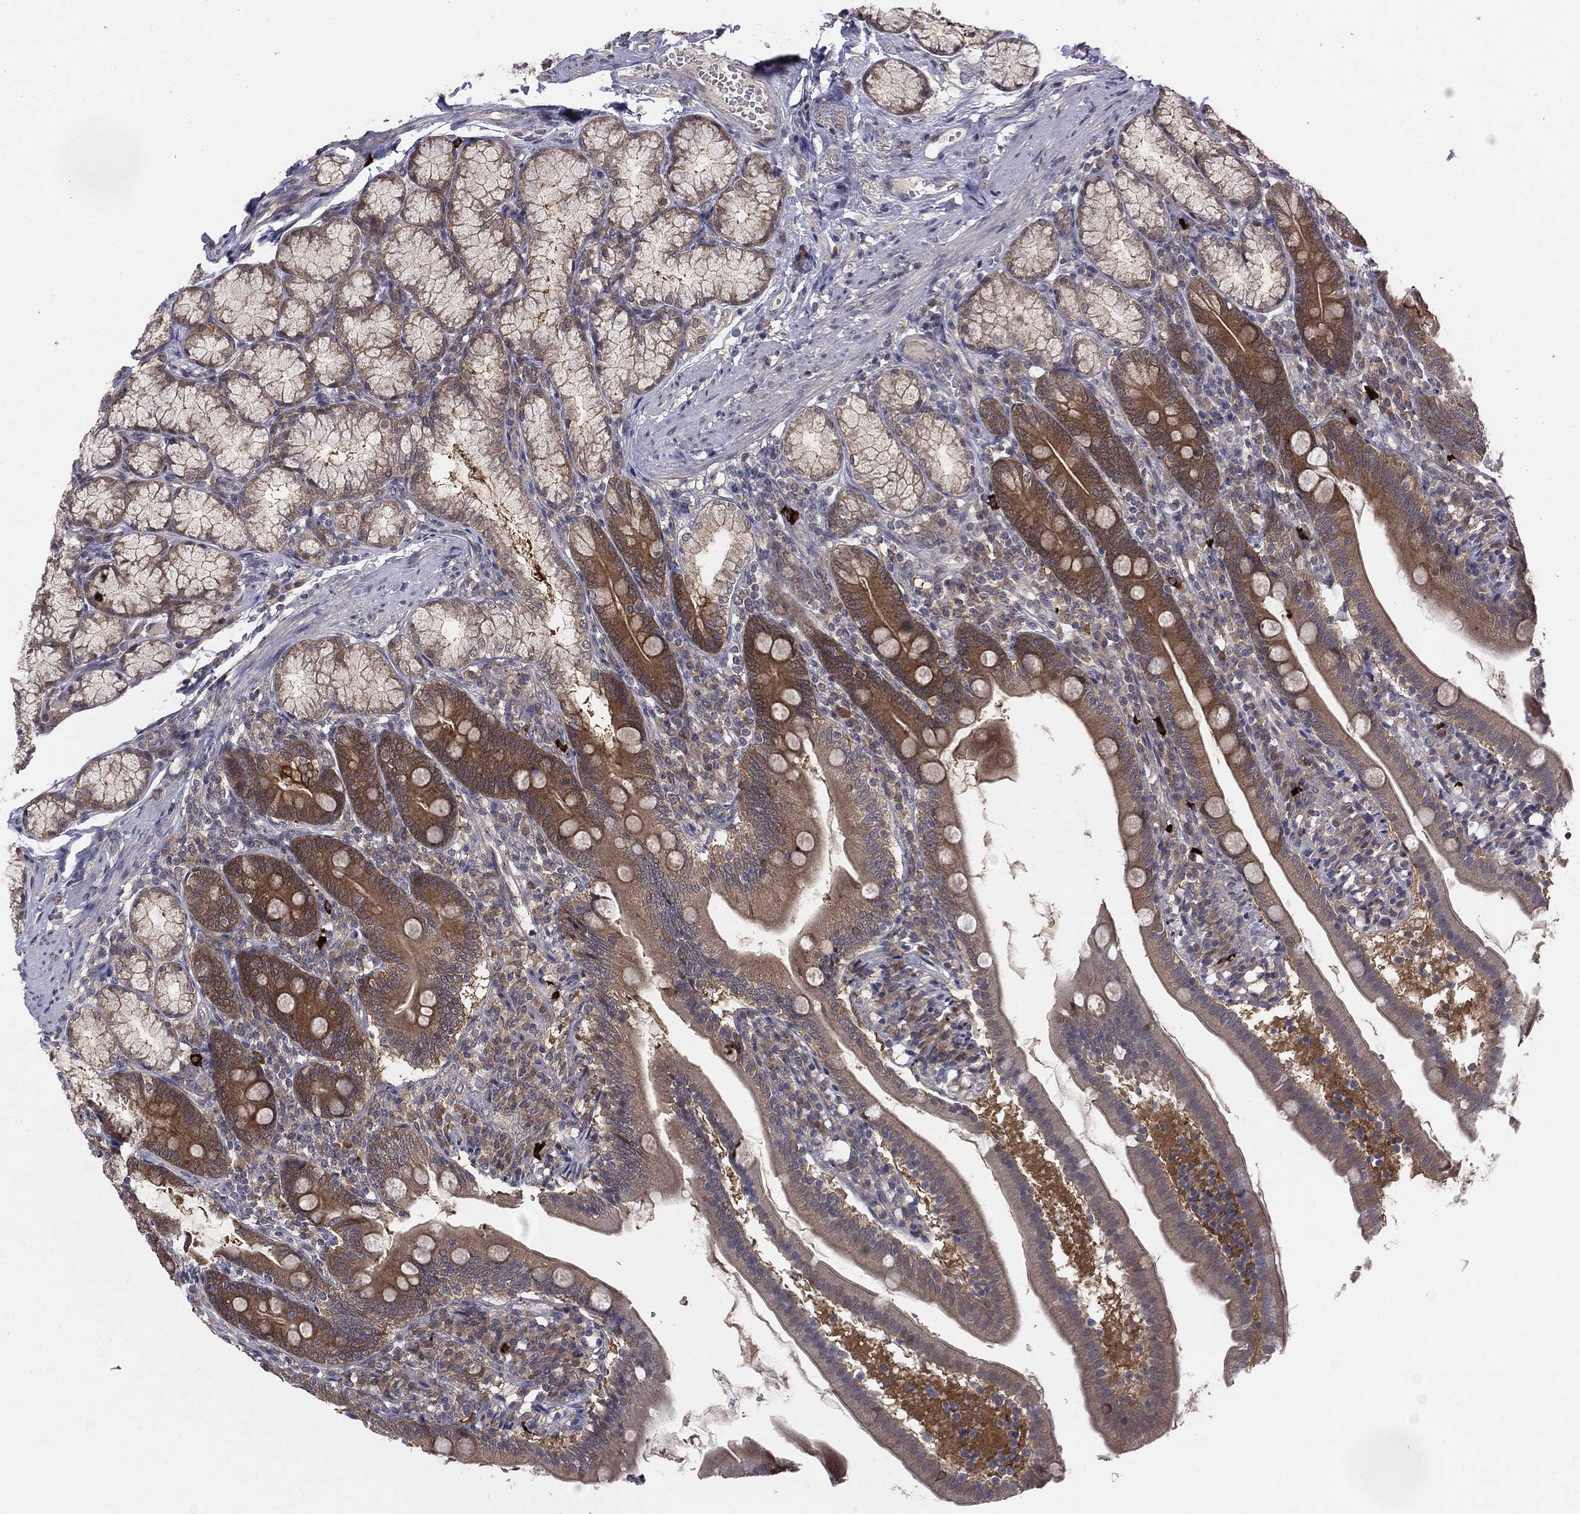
{"staining": {"intensity": "moderate", "quantity": ">75%", "location": "cytoplasmic/membranous"}, "tissue": "duodenum", "cell_type": "Glandular cells", "image_type": "normal", "snomed": [{"axis": "morphology", "description": "Normal tissue, NOS"}, {"axis": "topography", "description": "Duodenum"}], "caption": "This photomicrograph exhibits IHC staining of benign human duodenum, with medium moderate cytoplasmic/membranous positivity in approximately >75% of glandular cells.", "gene": "KRT7", "patient": {"sex": "female", "age": 67}}